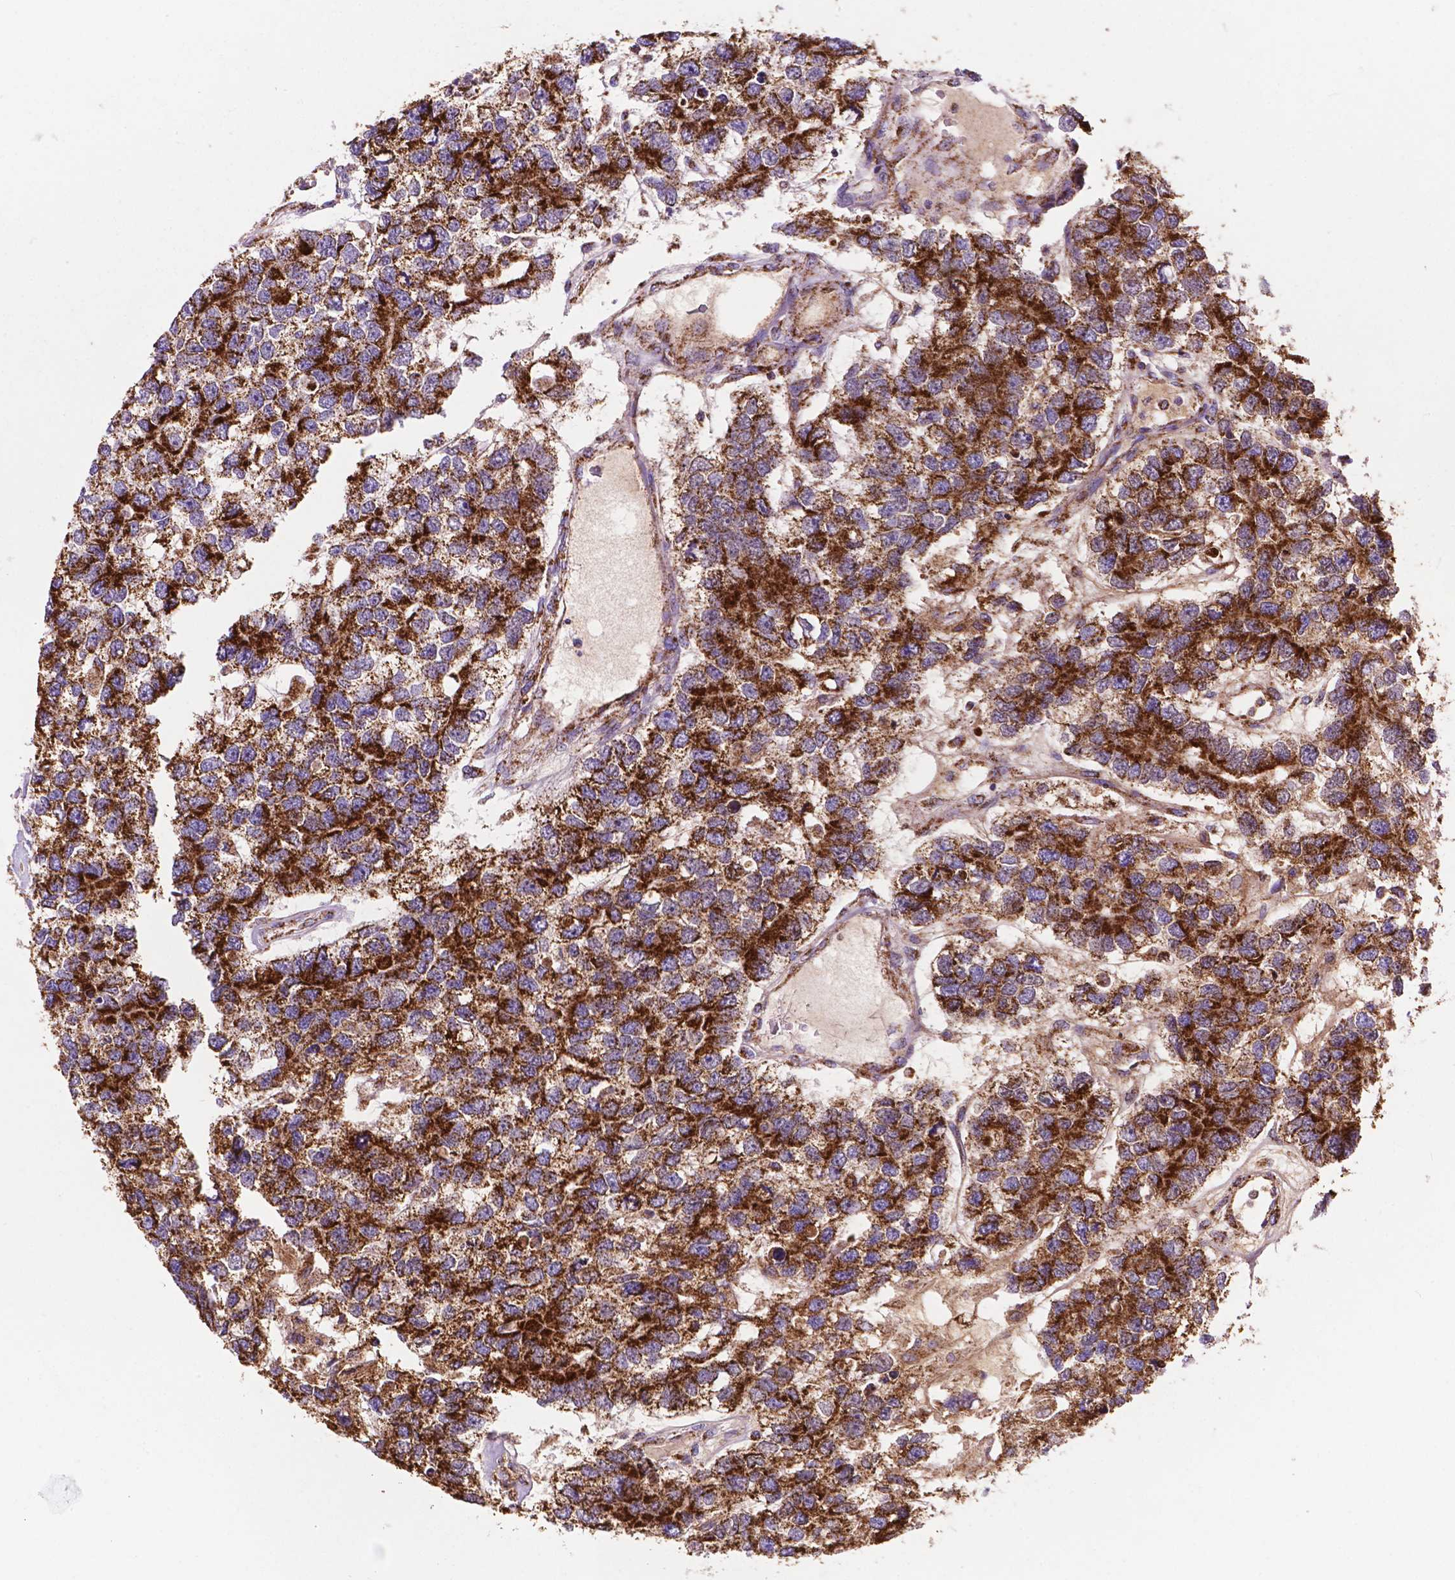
{"staining": {"intensity": "strong", "quantity": ">75%", "location": "cytoplasmic/membranous"}, "tissue": "testis cancer", "cell_type": "Tumor cells", "image_type": "cancer", "snomed": [{"axis": "morphology", "description": "Seminoma, NOS"}, {"axis": "topography", "description": "Testis"}], "caption": "Human testis seminoma stained with a brown dye displays strong cytoplasmic/membranous positive expression in approximately >75% of tumor cells.", "gene": "HSPD1", "patient": {"sex": "male", "age": 52}}